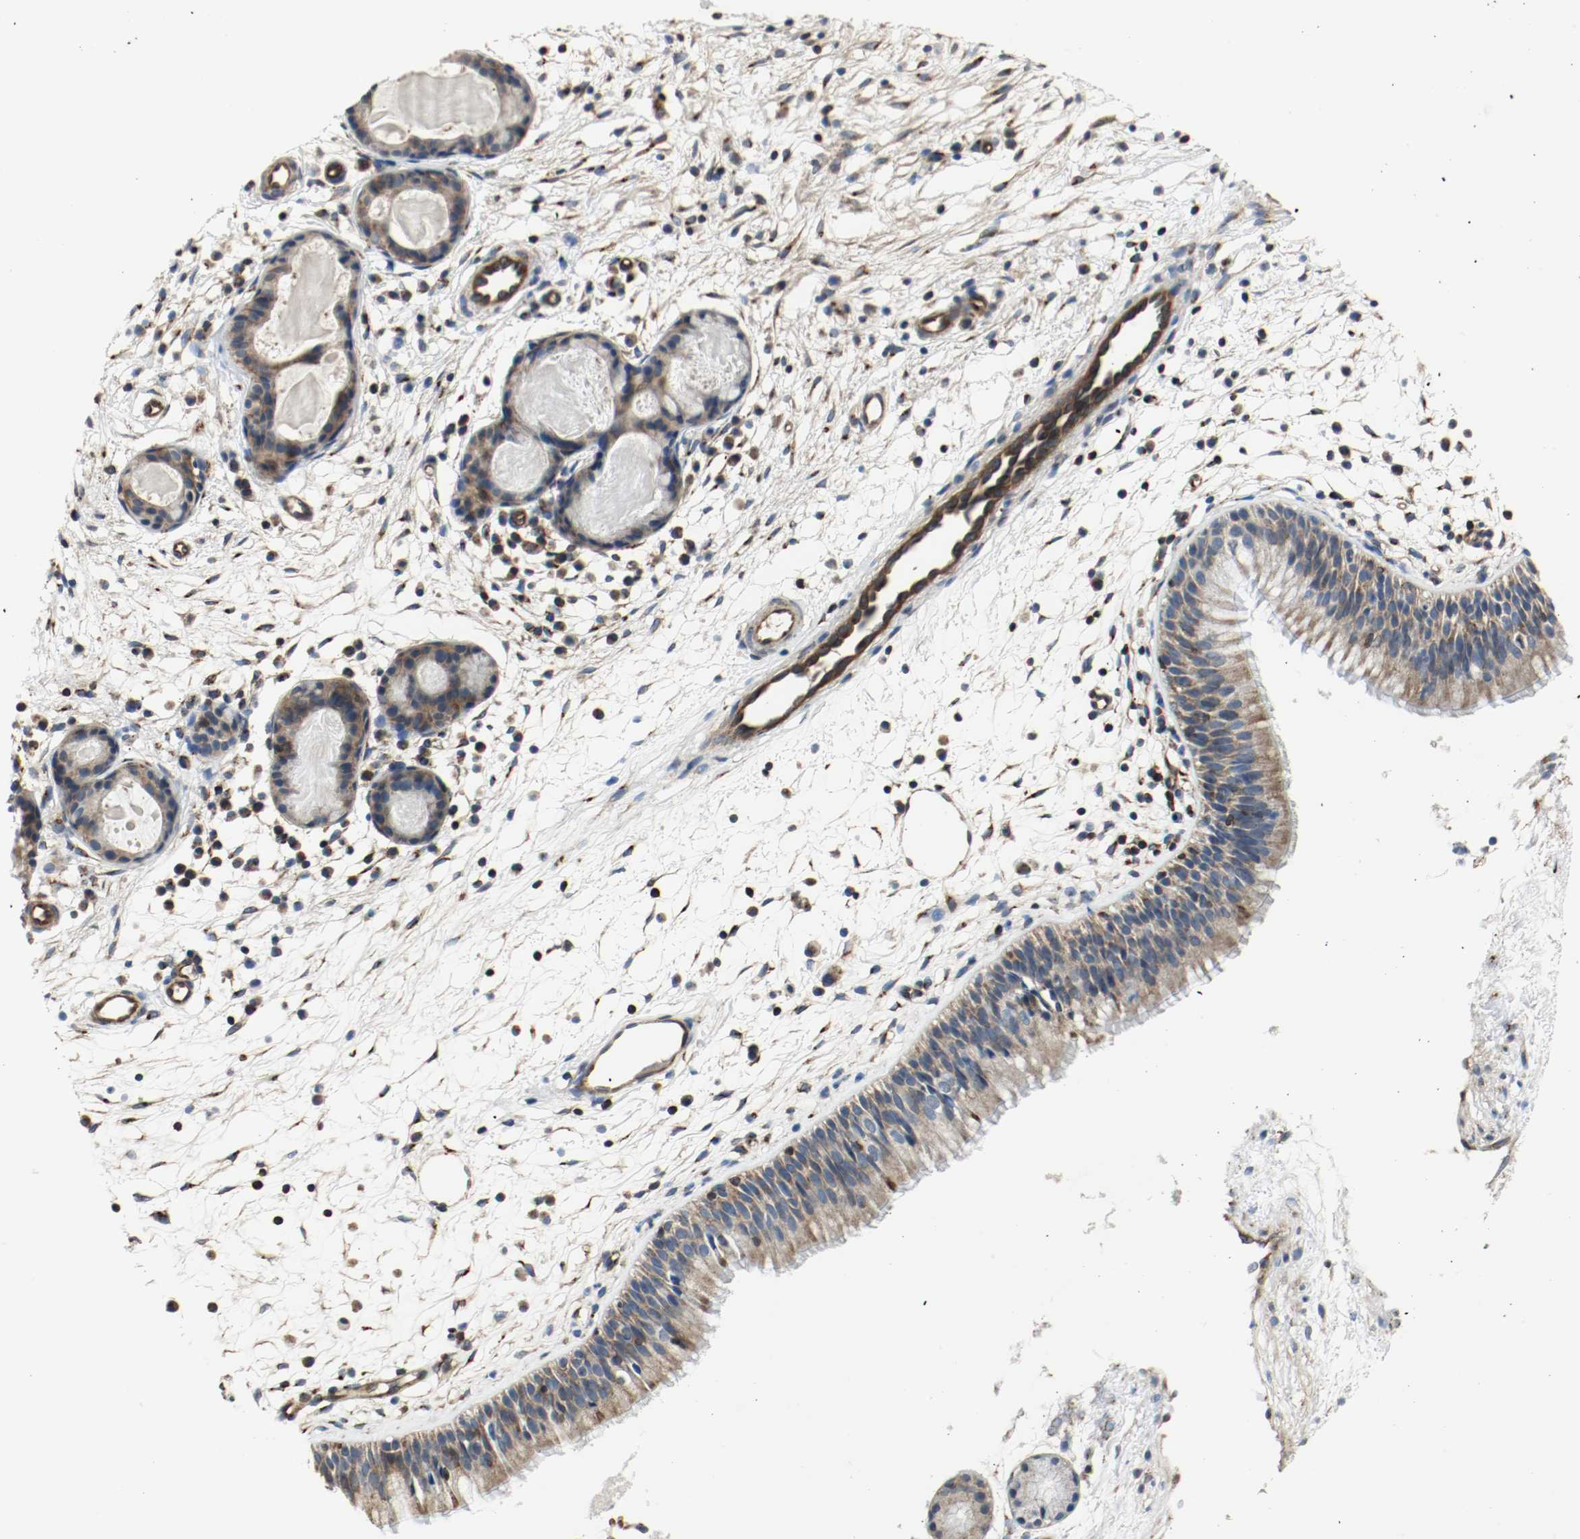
{"staining": {"intensity": "strong", "quantity": ">75%", "location": "cytoplasmic/membranous"}, "tissue": "nasopharynx", "cell_type": "Respiratory epithelial cells", "image_type": "normal", "snomed": [{"axis": "morphology", "description": "Normal tissue, NOS"}, {"axis": "topography", "description": "Nasopharynx"}], "caption": "IHC of benign human nasopharynx reveals high levels of strong cytoplasmic/membranous positivity in approximately >75% of respiratory epithelial cells.", "gene": "PLCG1", "patient": {"sex": "male", "age": 21}}